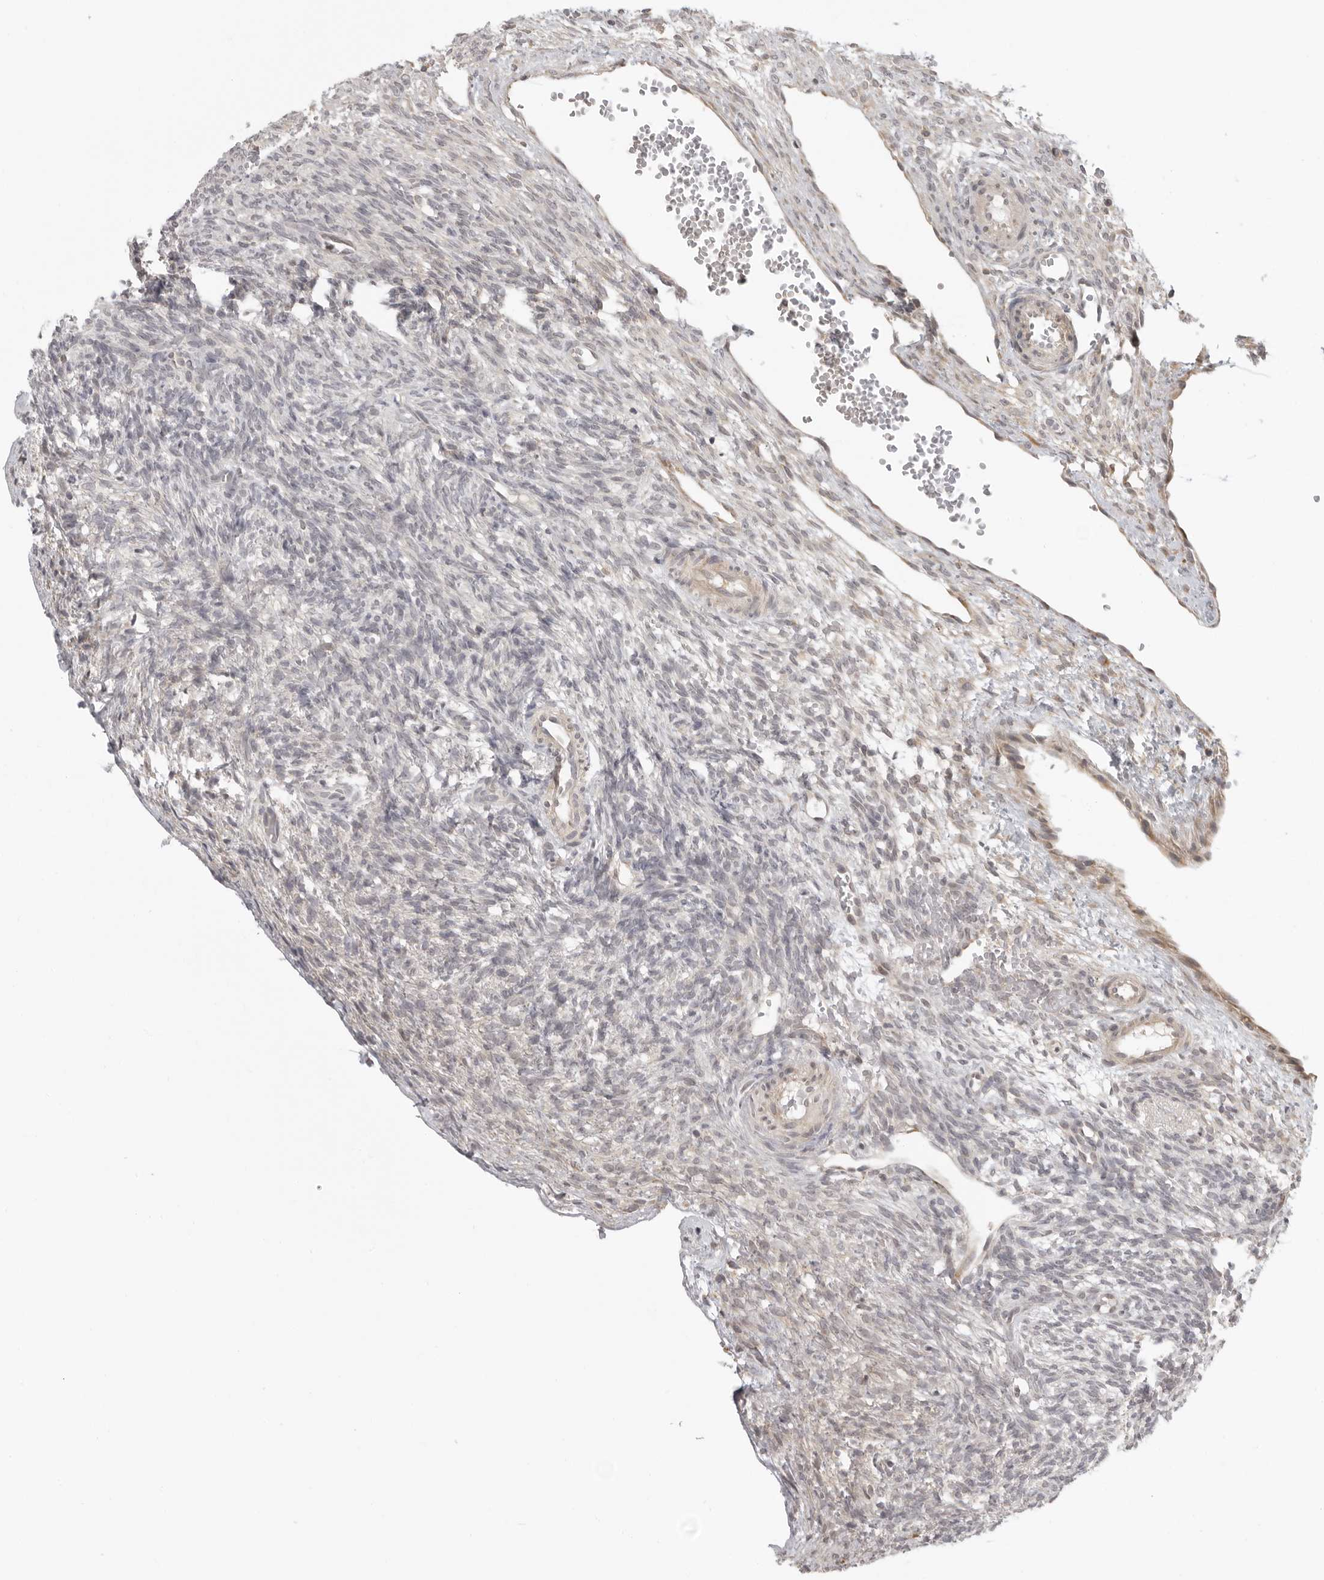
{"staining": {"intensity": "negative", "quantity": "none", "location": "none"}, "tissue": "ovary", "cell_type": "Ovarian stroma cells", "image_type": "normal", "snomed": [{"axis": "morphology", "description": "Normal tissue, NOS"}, {"axis": "topography", "description": "Ovary"}], "caption": "Image shows no protein staining in ovarian stroma cells of normal ovary.", "gene": "PRRC2A", "patient": {"sex": "female", "age": 34}}